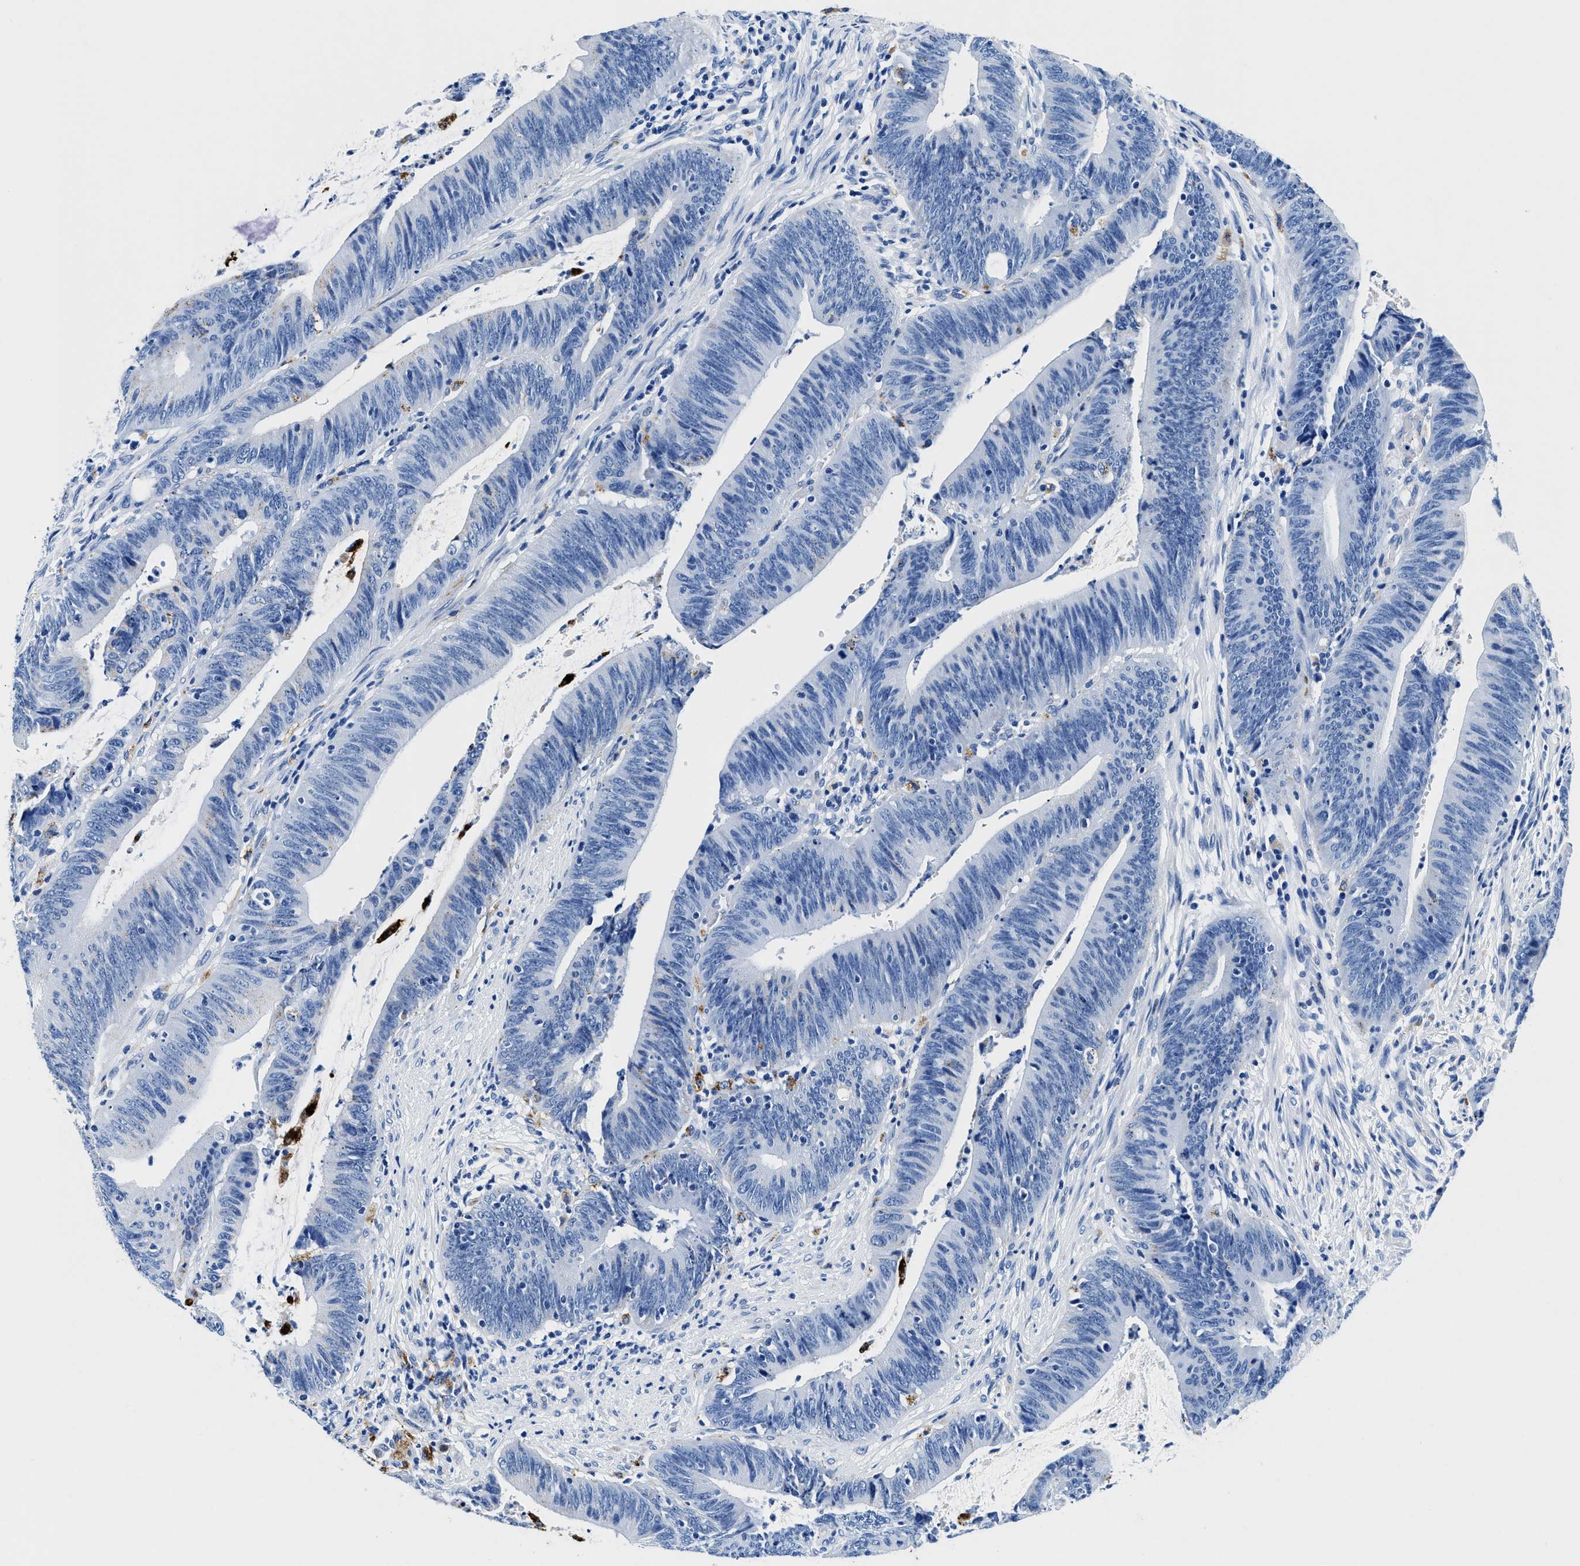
{"staining": {"intensity": "negative", "quantity": "none", "location": "none"}, "tissue": "colorectal cancer", "cell_type": "Tumor cells", "image_type": "cancer", "snomed": [{"axis": "morphology", "description": "Normal tissue, NOS"}, {"axis": "morphology", "description": "Adenocarcinoma, NOS"}, {"axis": "topography", "description": "Rectum"}], "caption": "DAB (3,3'-diaminobenzidine) immunohistochemical staining of human colorectal cancer (adenocarcinoma) reveals no significant expression in tumor cells.", "gene": "OR14K1", "patient": {"sex": "female", "age": 66}}